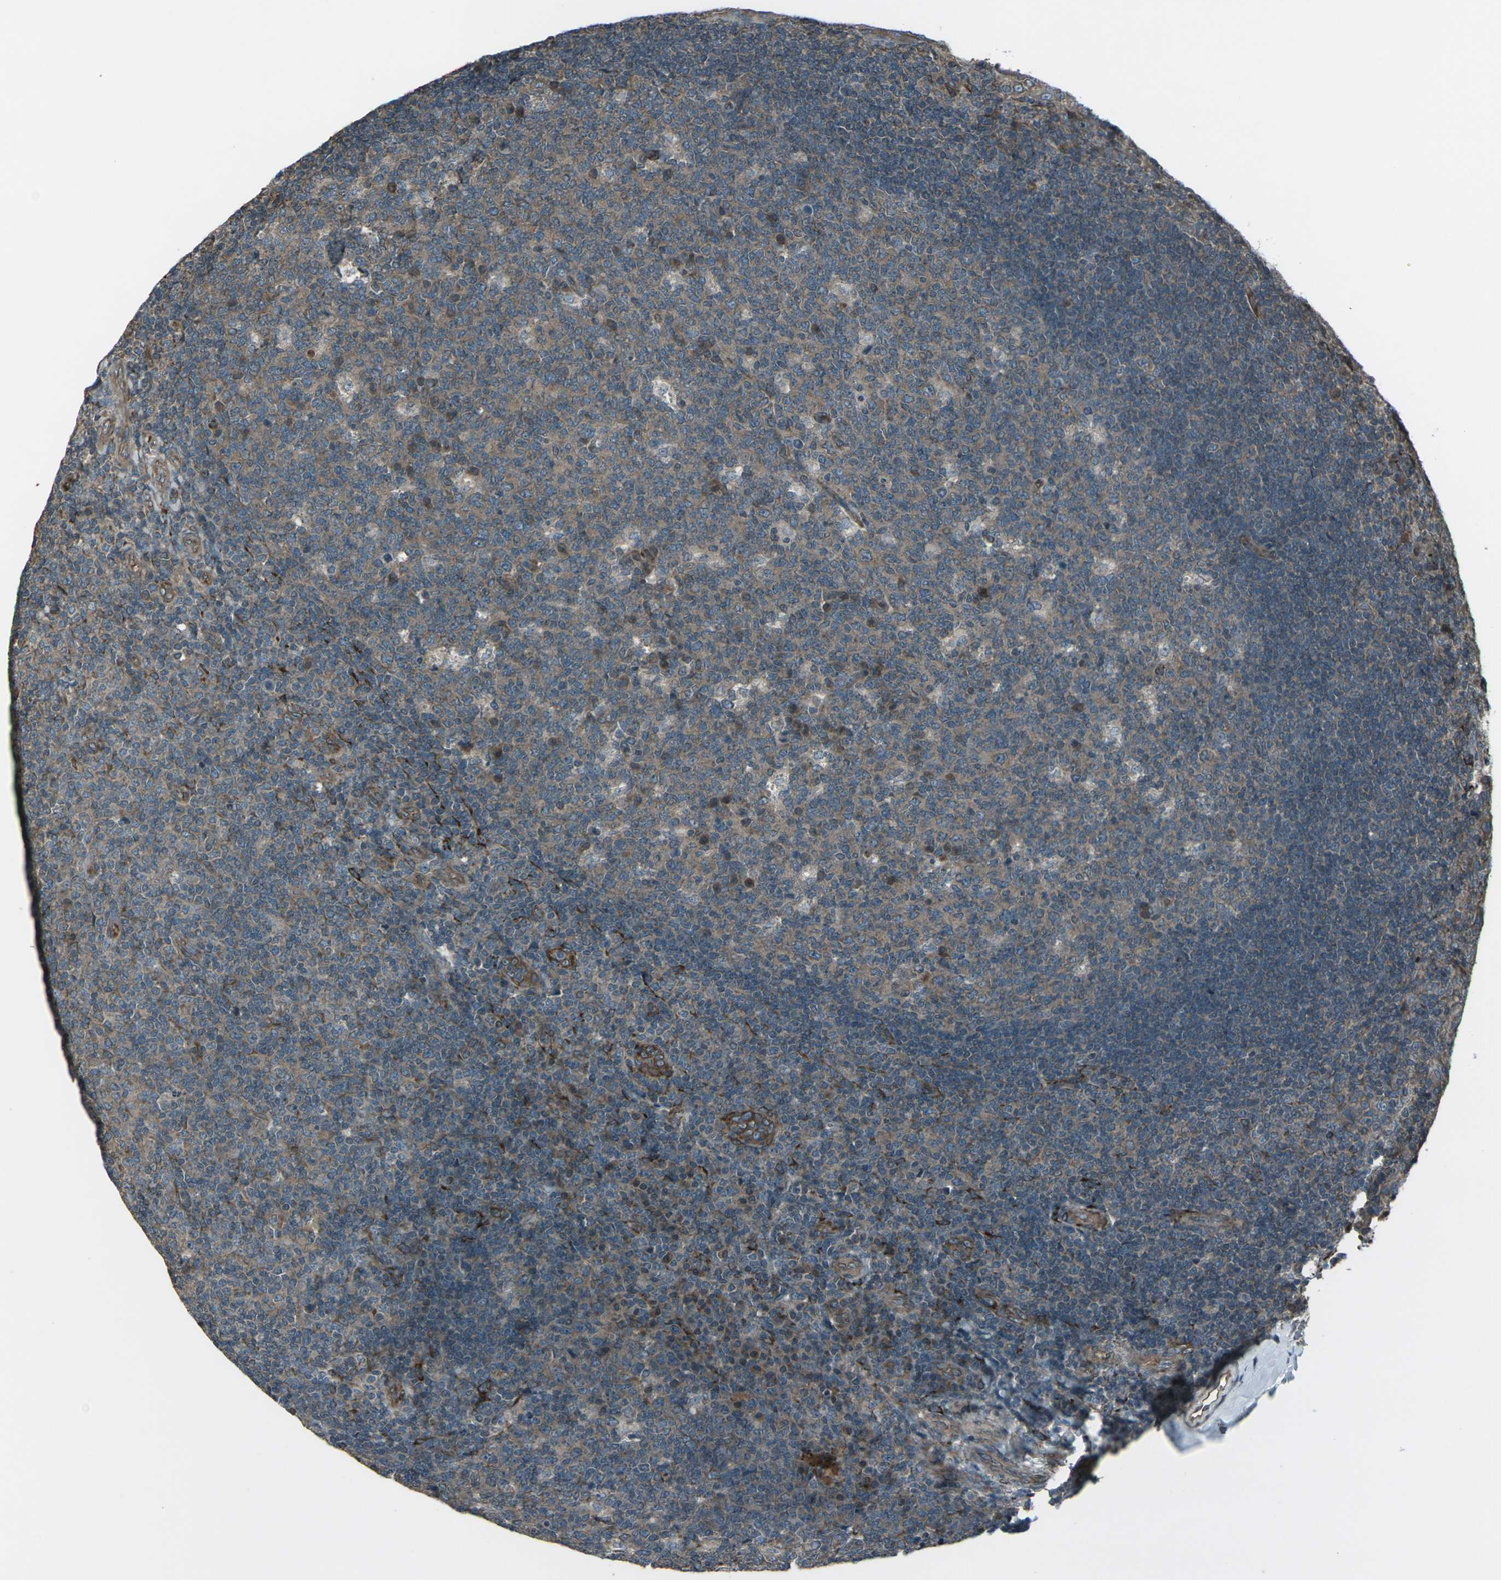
{"staining": {"intensity": "weak", "quantity": ">75%", "location": "cytoplasmic/membranous"}, "tissue": "tonsil", "cell_type": "Germinal center cells", "image_type": "normal", "snomed": [{"axis": "morphology", "description": "Normal tissue, NOS"}, {"axis": "topography", "description": "Tonsil"}], "caption": "Germinal center cells display low levels of weak cytoplasmic/membranous positivity in about >75% of cells in benign tonsil. Immunohistochemistry stains the protein of interest in brown and the nuclei are stained blue.", "gene": "LSMEM1", "patient": {"sex": "male", "age": 17}}